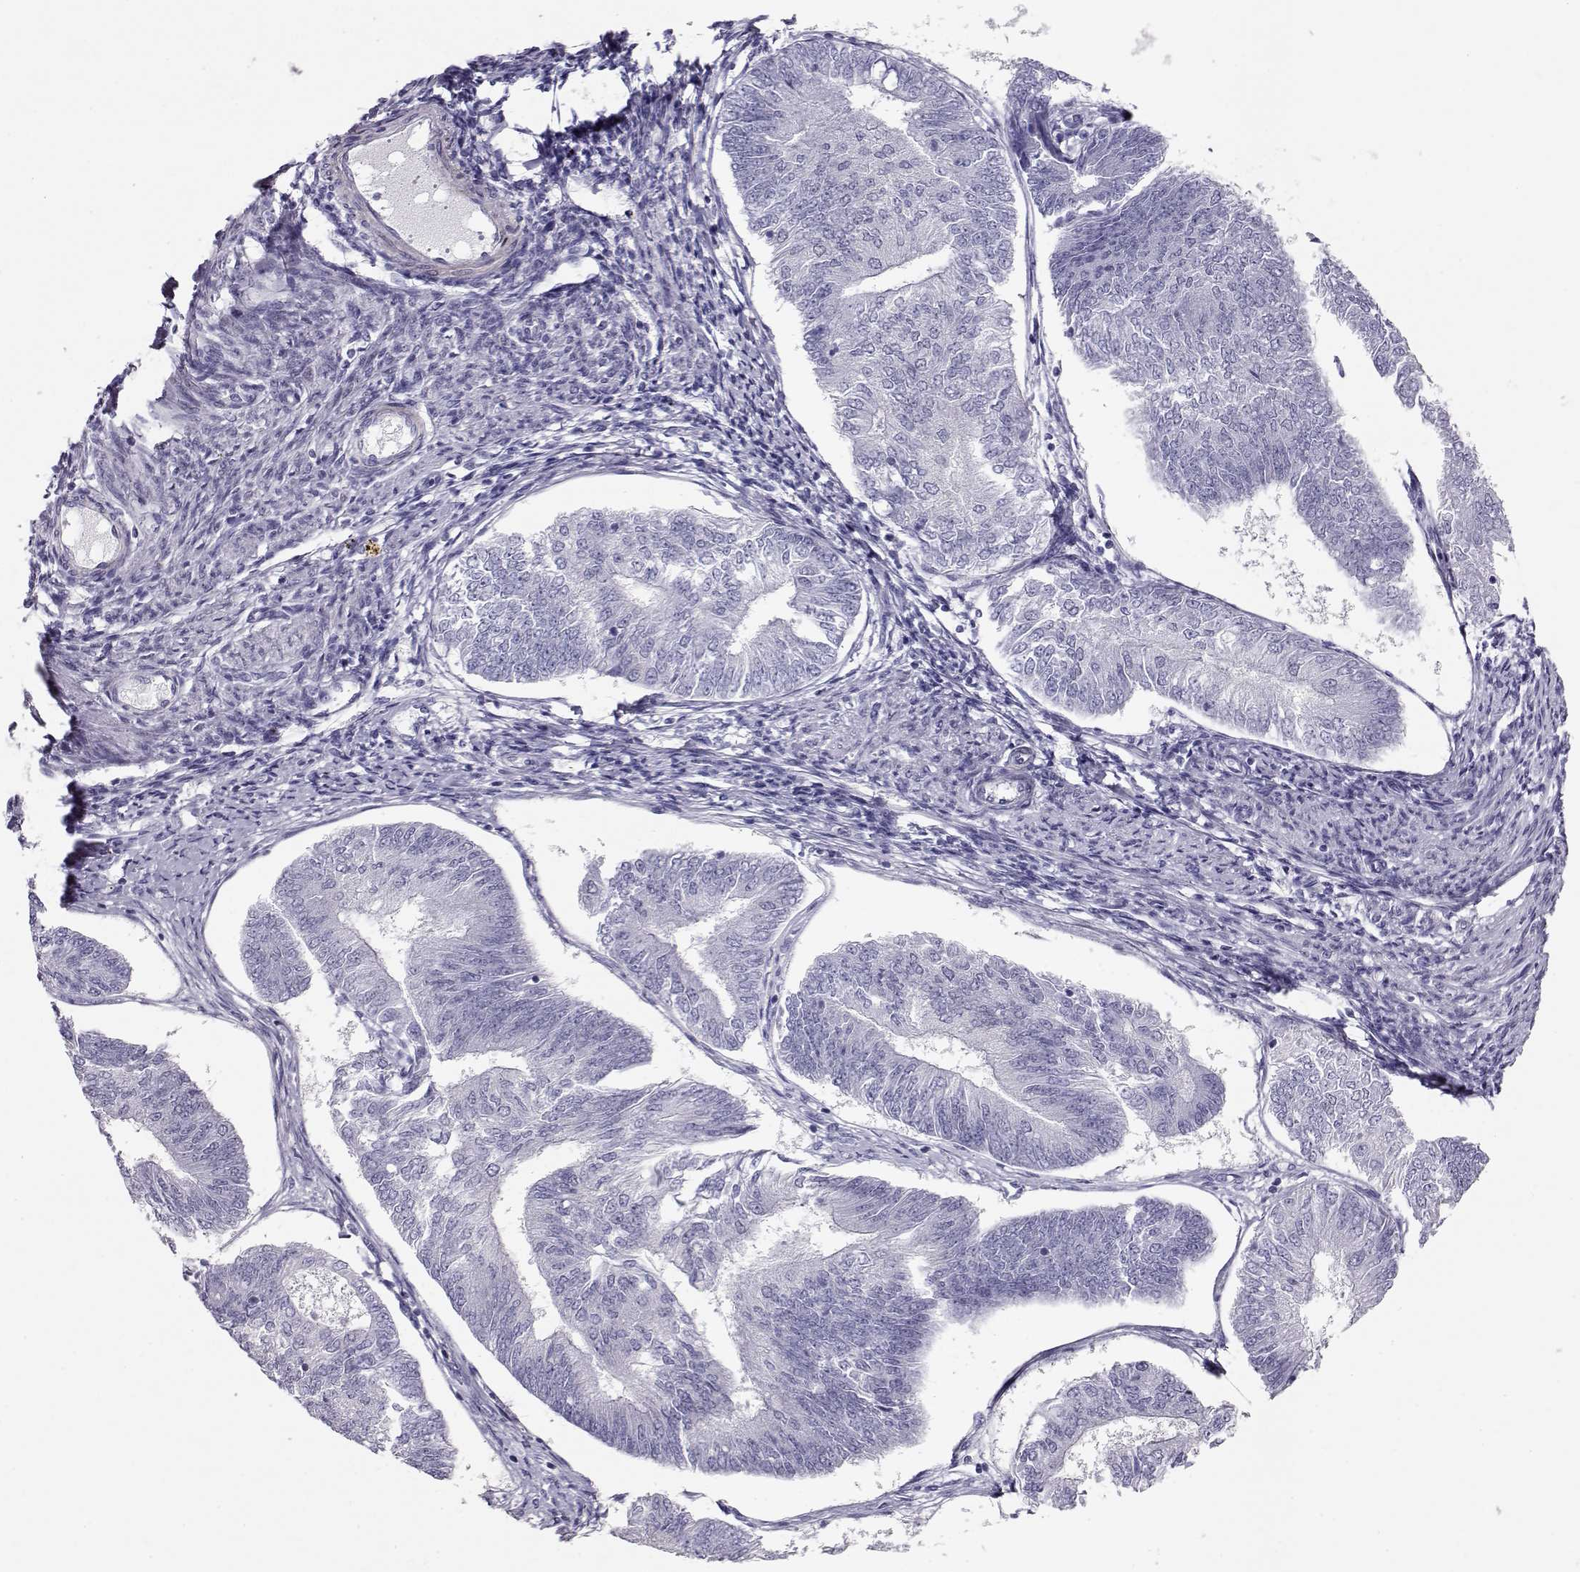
{"staining": {"intensity": "negative", "quantity": "none", "location": "none"}, "tissue": "endometrial cancer", "cell_type": "Tumor cells", "image_type": "cancer", "snomed": [{"axis": "morphology", "description": "Adenocarcinoma, NOS"}, {"axis": "topography", "description": "Endometrium"}], "caption": "Immunohistochemistry histopathology image of neoplastic tissue: endometrial cancer (adenocarcinoma) stained with DAB (3,3'-diaminobenzidine) demonstrates no significant protein staining in tumor cells.", "gene": "RD3", "patient": {"sex": "female", "age": 58}}